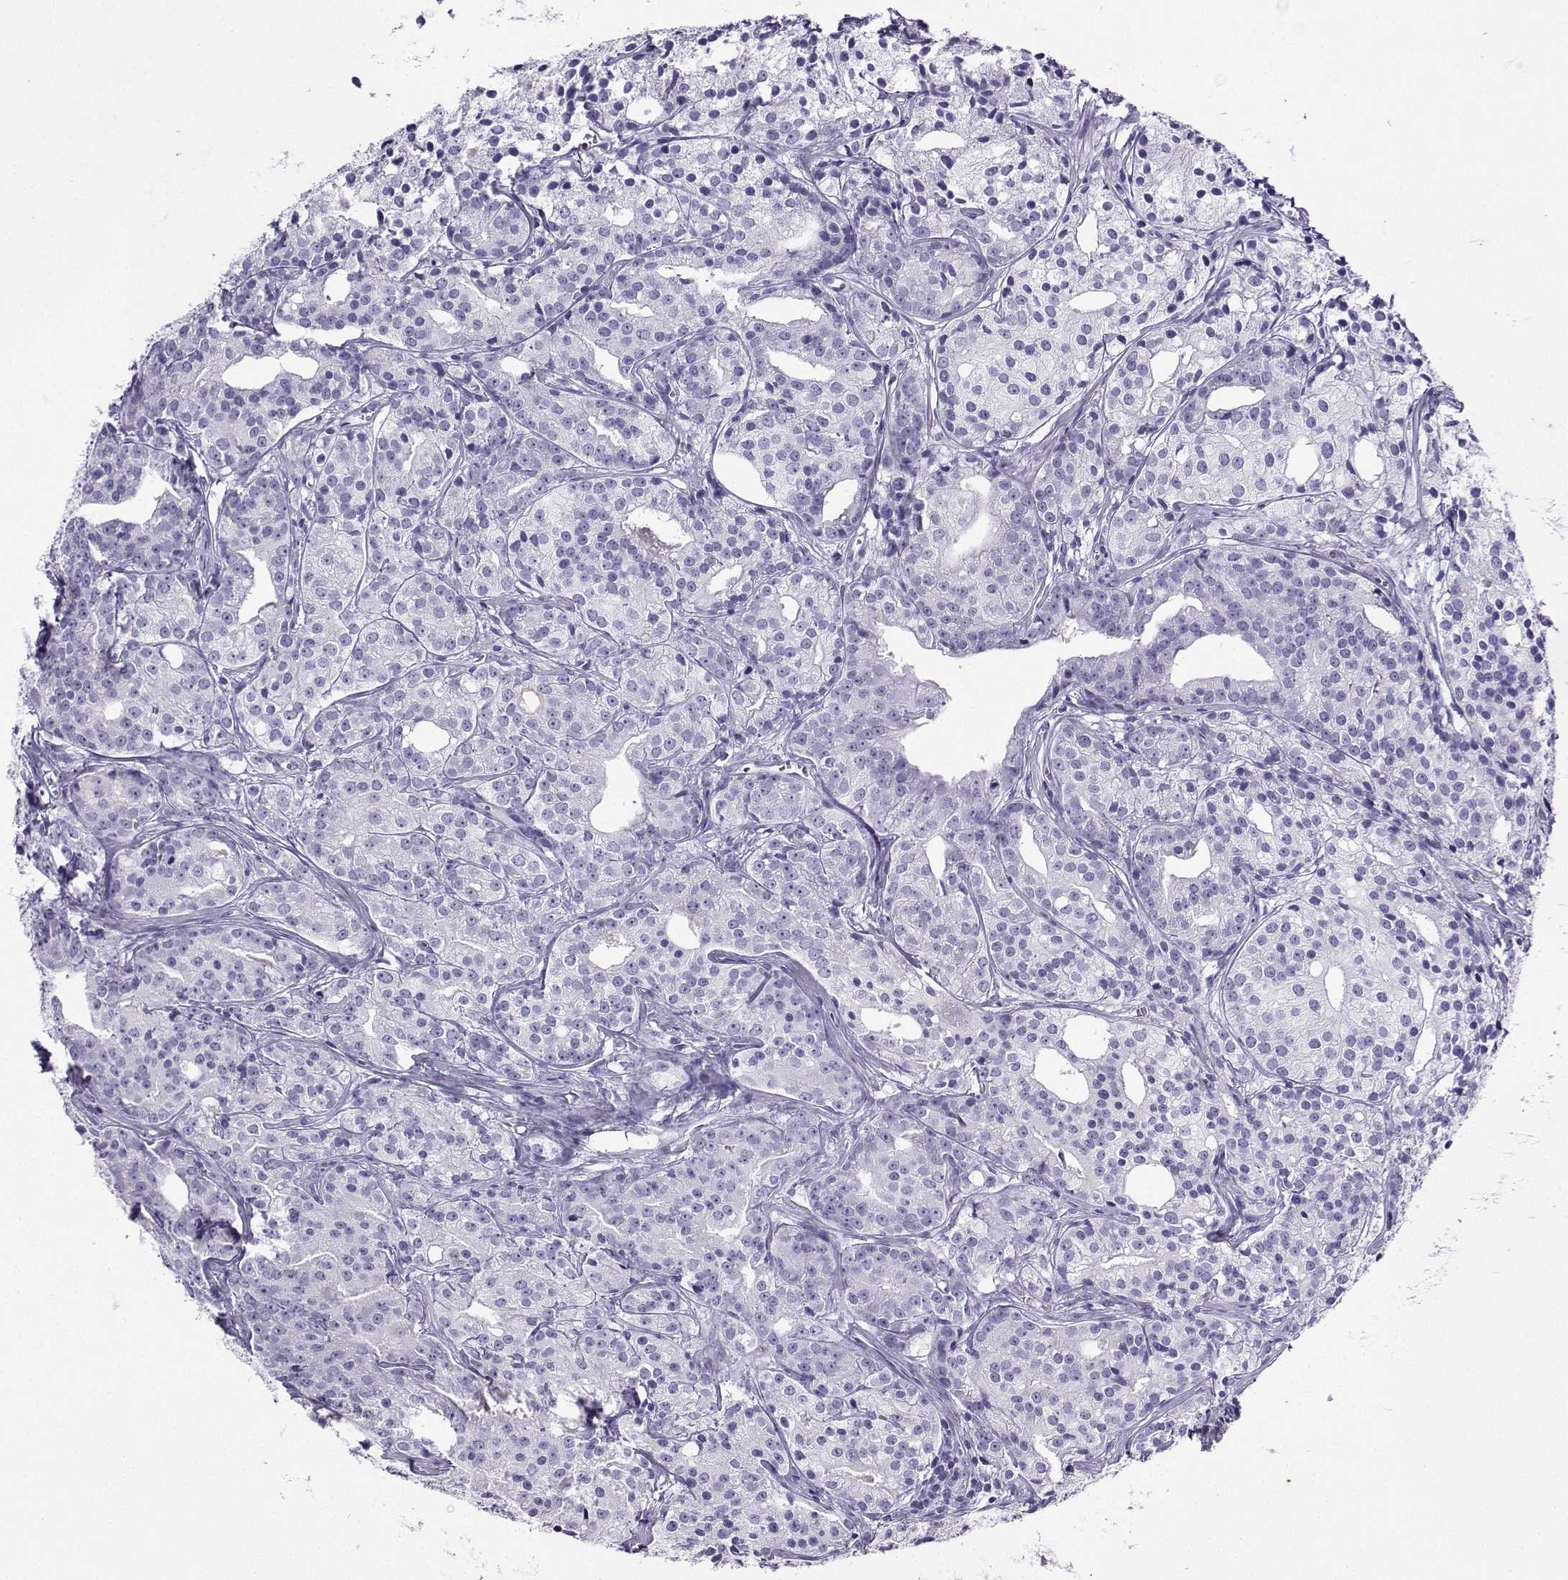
{"staining": {"intensity": "negative", "quantity": "none", "location": "none"}, "tissue": "prostate cancer", "cell_type": "Tumor cells", "image_type": "cancer", "snomed": [{"axis": "morphology", "description": "Adenocarcinoma, Medium grade"}, {"axis": "topography", "description": "Prostate"}], "caption": "Tumor cells show no significant positivity in prostate adenocarcinoma (medium-grade).", "gene": "CD109", "patient": {"sex": "male", "age": 74}}